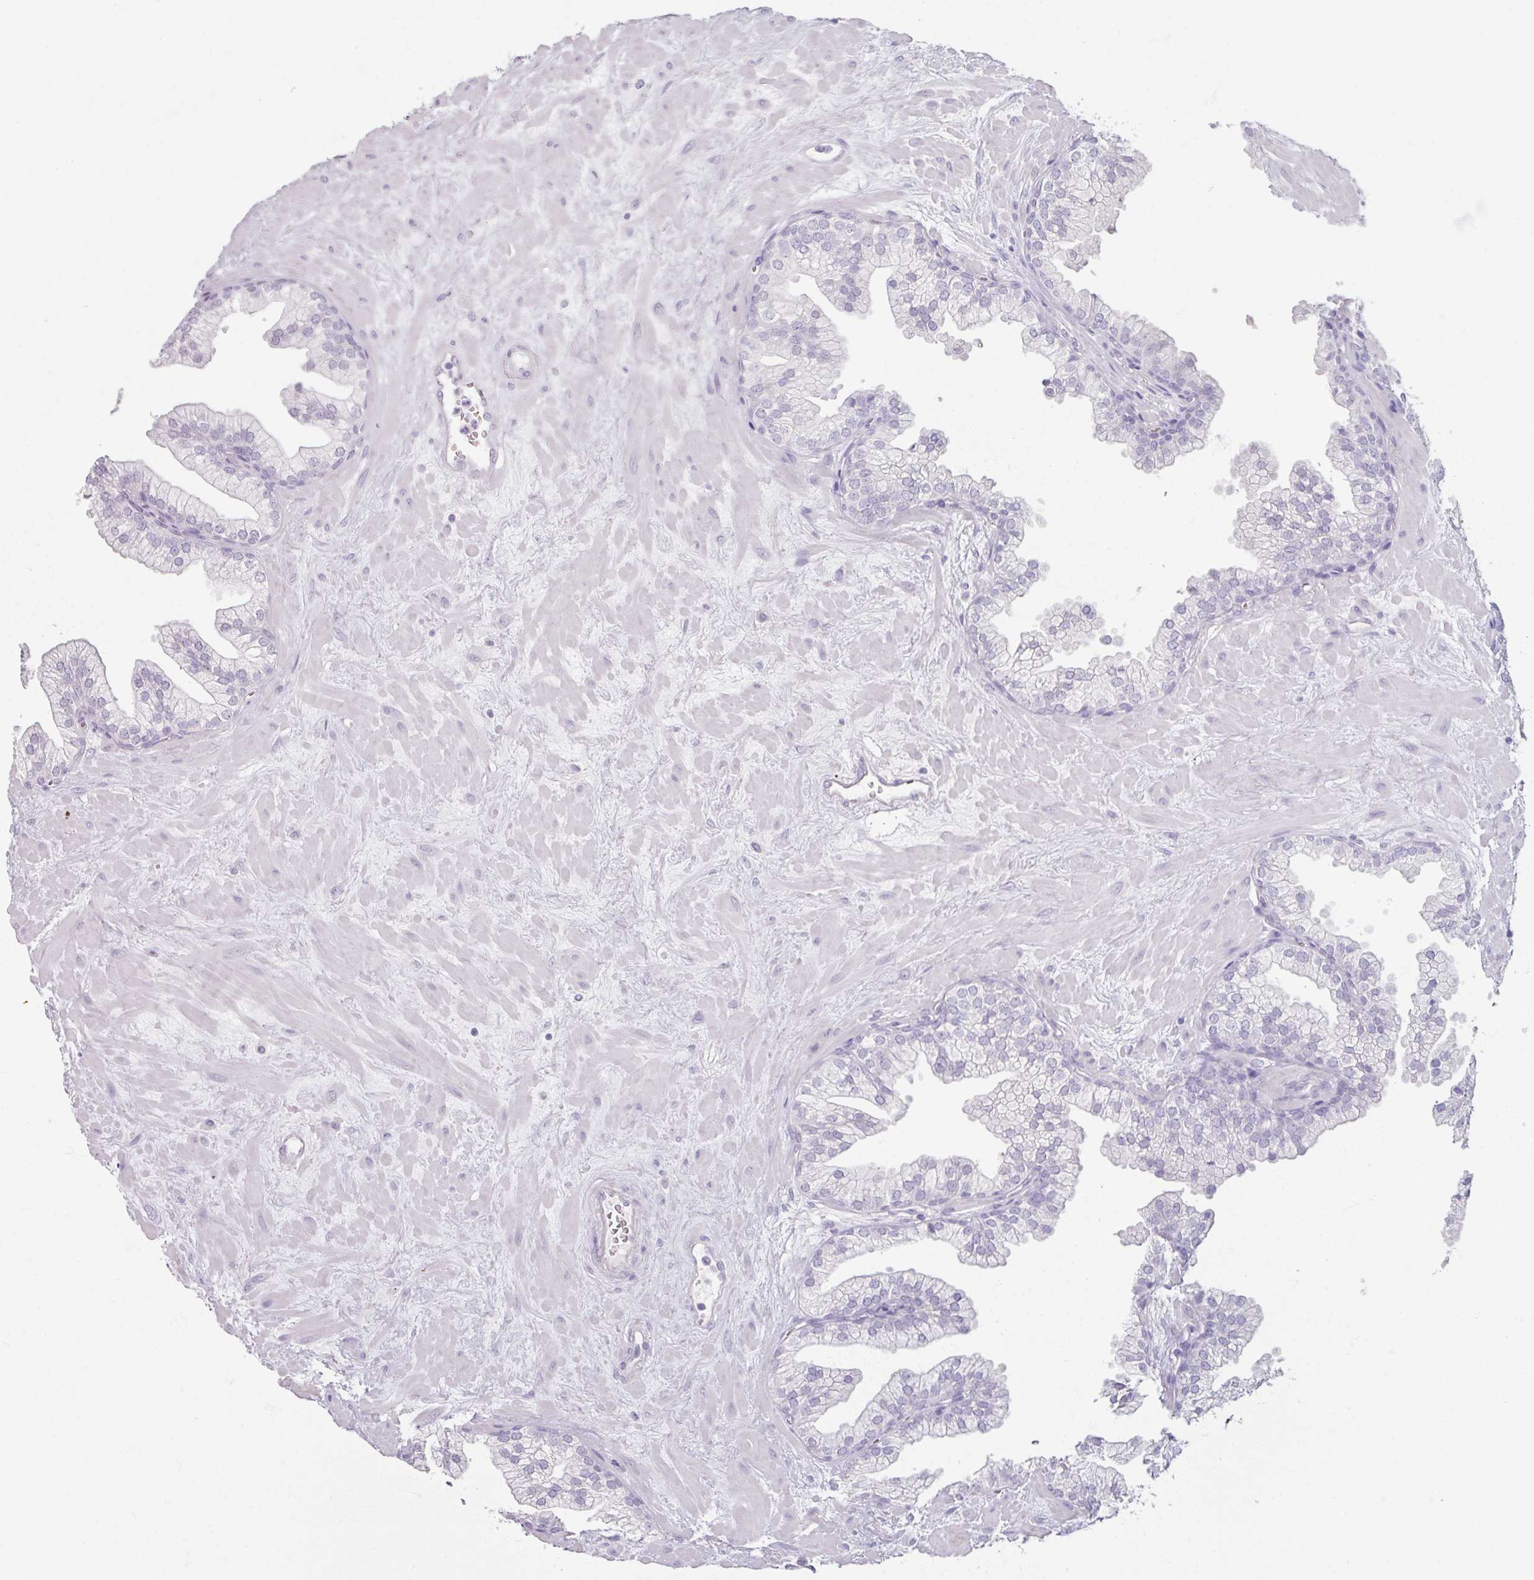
{"staining": {"intensity": "negative", "quantity": "none", "location": "none"}, "tissue": "prostate", "cell_type": "Glandular cells", "image_type": "normal", "snomed": [{"axis": "morphology", "description": "Normal tissue, NOS"}, {"axis": "topography", "description": "Prostate"}, {"axis": "topography", "description": "Peripheral nerve tissue"}], "caption": "Micrograph shows no protein expression in glandular cells of unremarkable prostate.", "gene": "SLC27A5", "patient": {"sex": "male", "age": 61}}